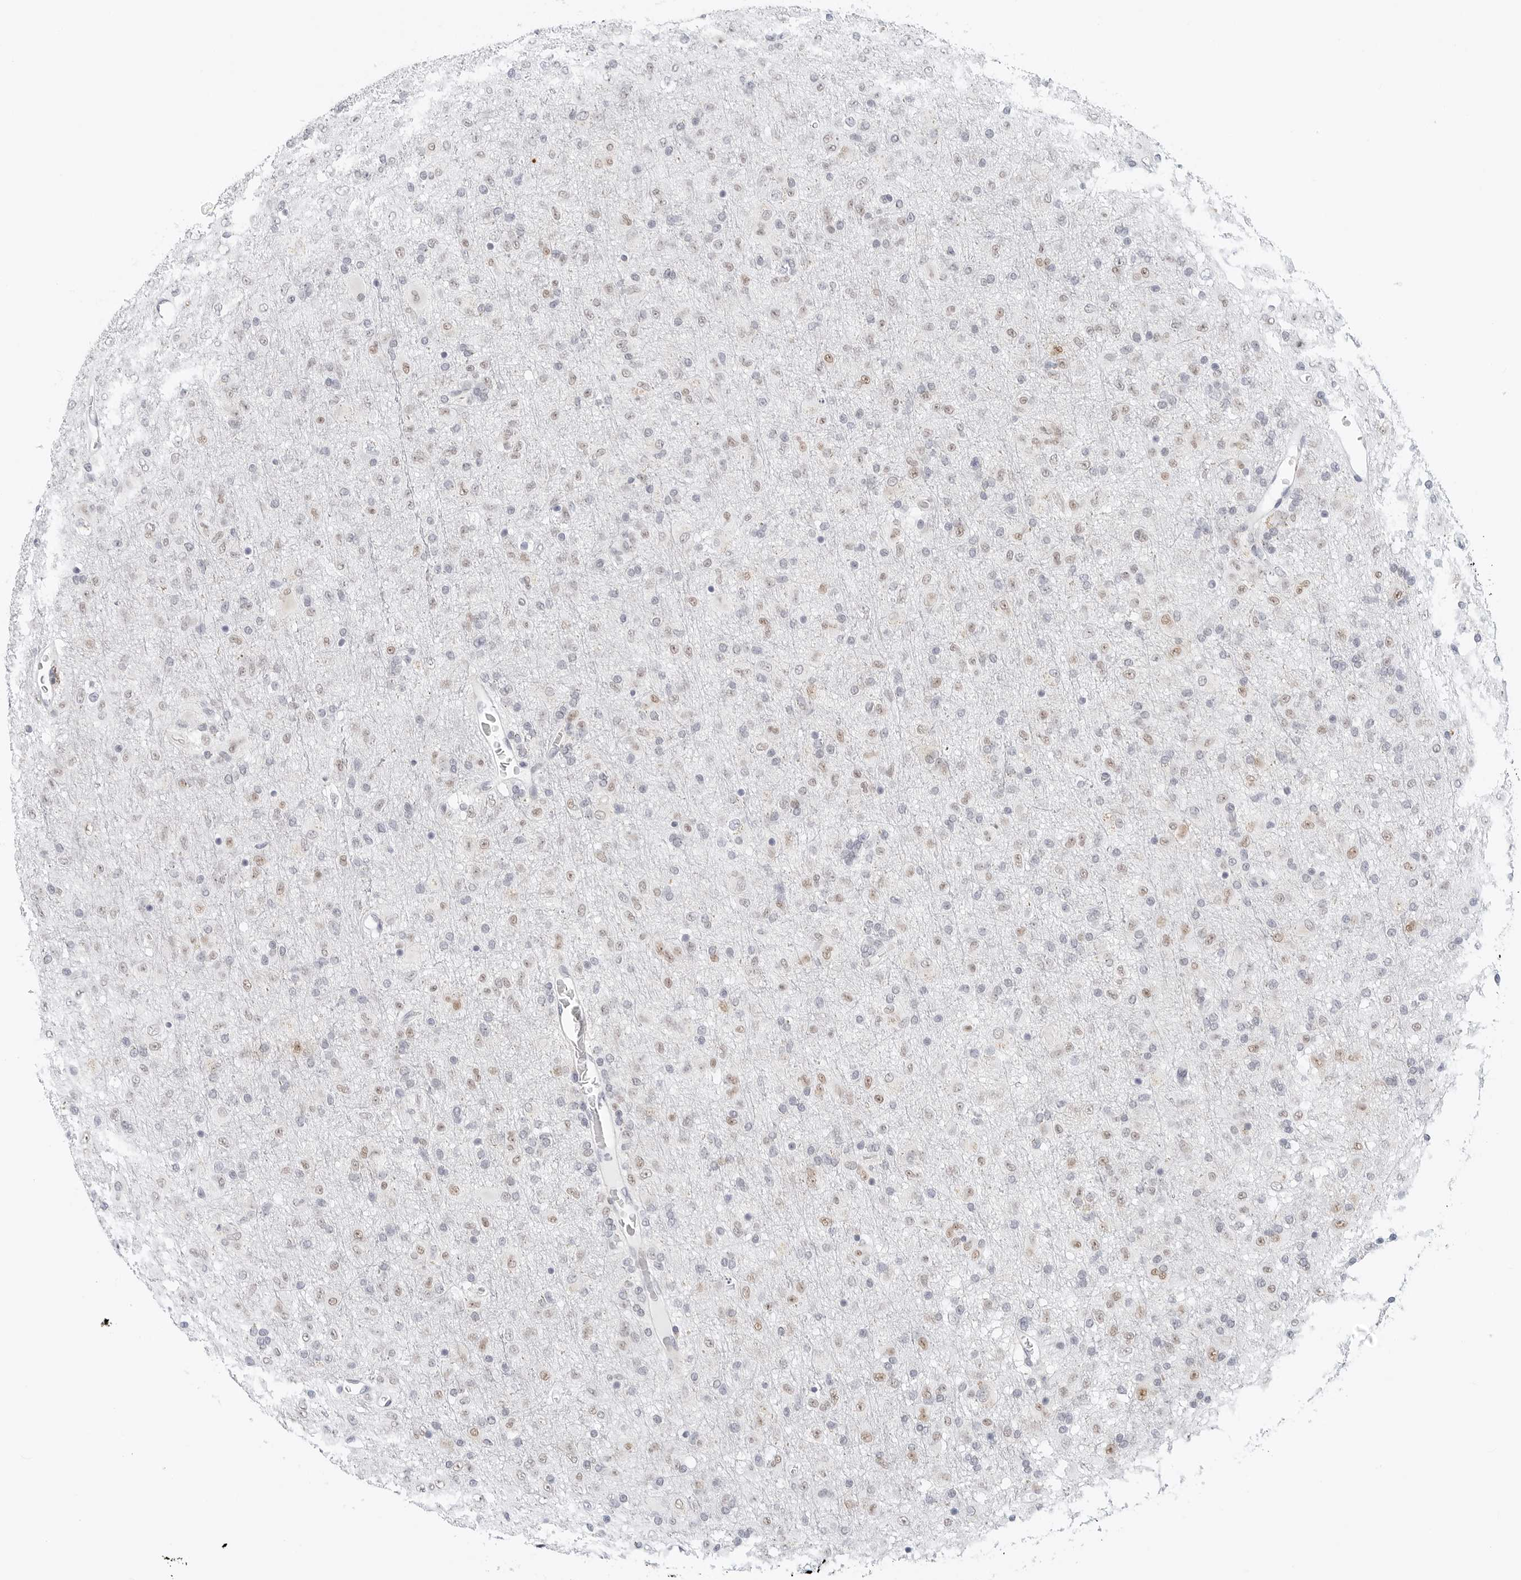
{"staining": {"intensity": "weak", "quantity": "<25%", "location": "nuclear"}, "tissue": "glioma", "cell_type": "Tumor cells", "image_type": "cancer", "snomed": [{"axis": "morphology", "description": "Glioma, malignant, Low grade"}, {"axis": "topography", "description": "Brain"}], "caption": "Immunohistochemistry (IHC) histopathology image of human low-grade glioma (malignant) stained for a protein (brown), which displays no positivity in tumor cells.", "gene": "TSEN2", "patient": {"sex": "male", "age": 65}}